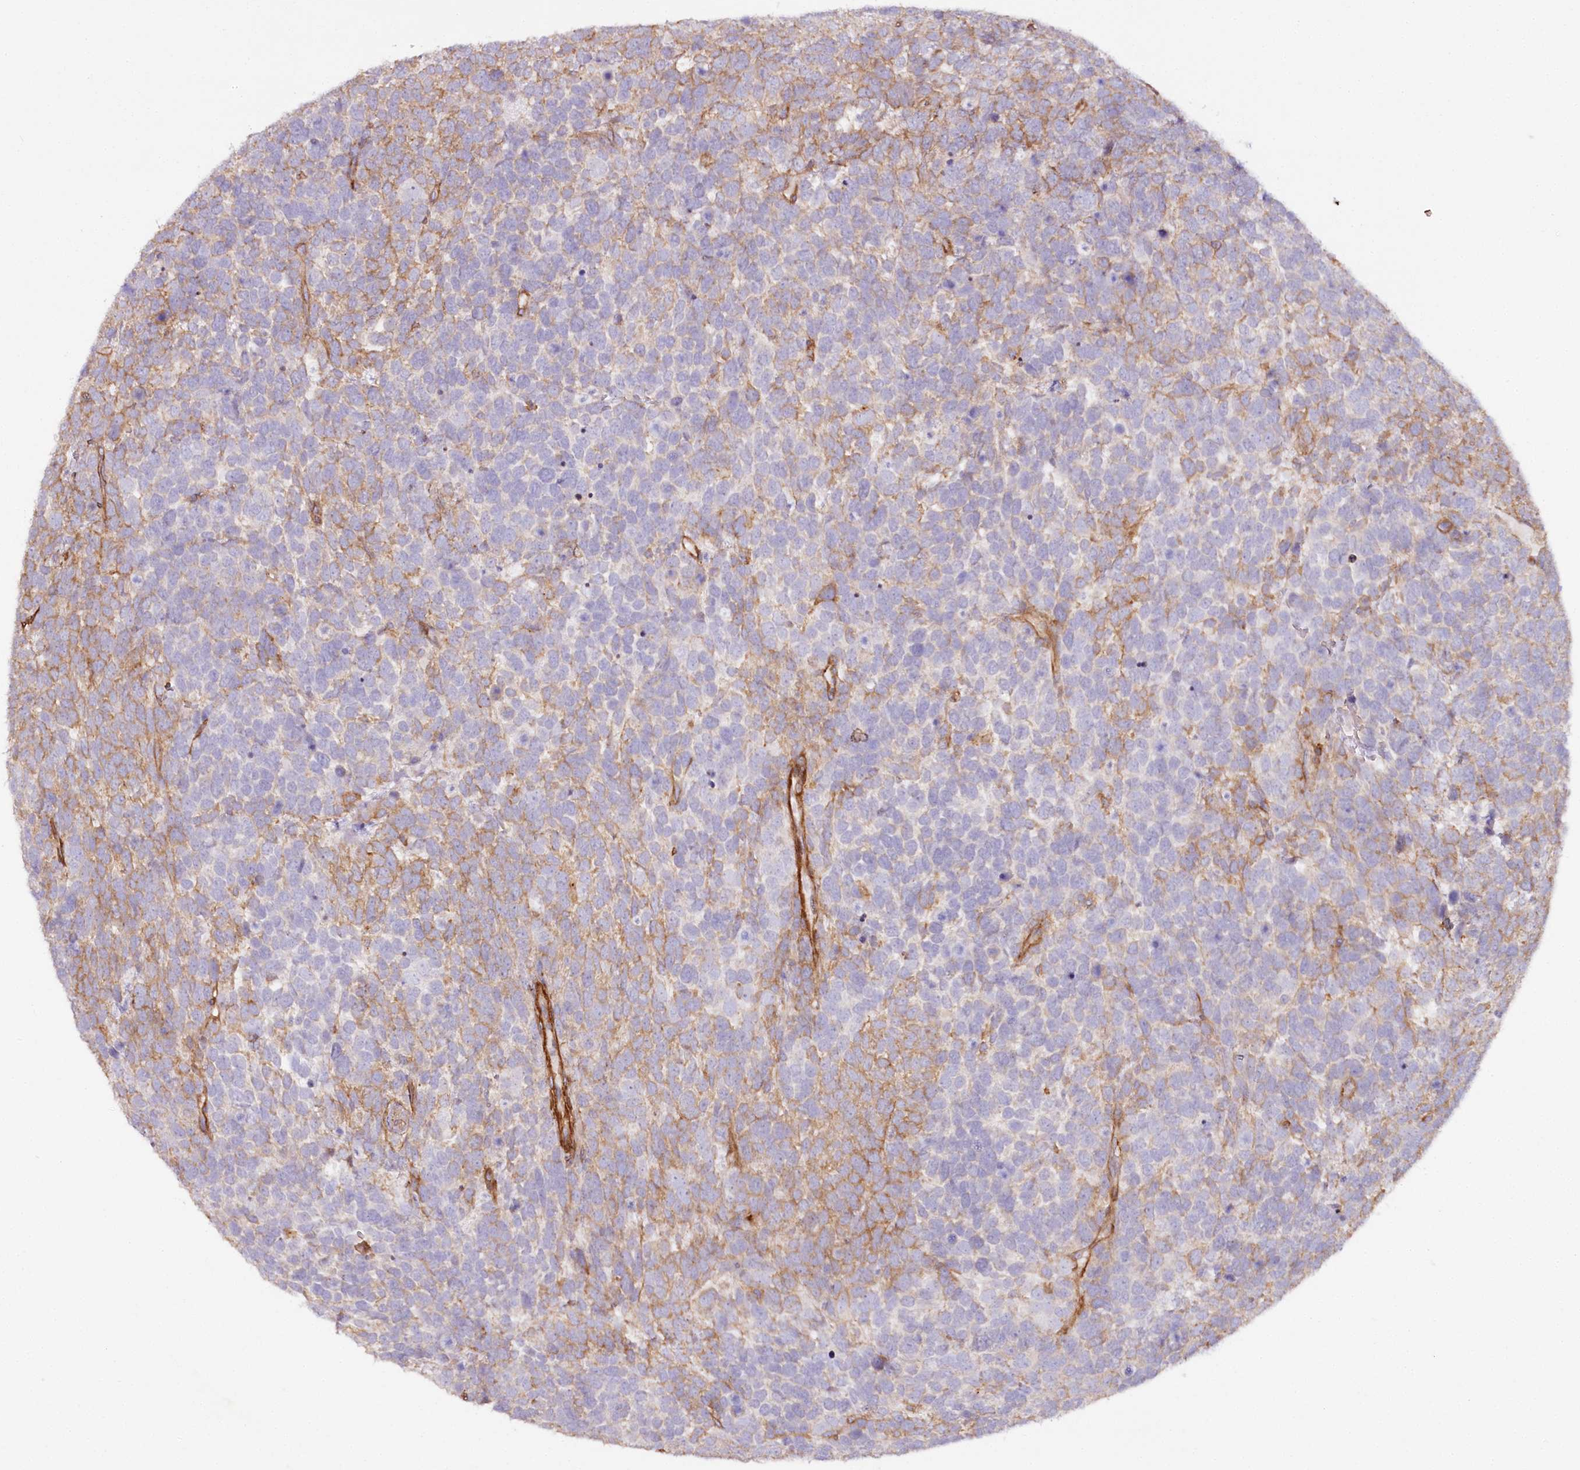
{"staining": {"intensity": "moderate", "quantity": "<25%", "location": "cytoplasmic/membranous"}, "tissue": "urothelial cancer", "cell_type": "Tumor cells", "image_type": "cancer", "snomed": [{"axis": "morphology", "description": "Urothelial carcinoma, High grade"}, {"axis": "topography", "description": "Urinary bladder"}], "caption": "Urothelial carcinoma (high-grade) stained for a protein (brown) exhibits moderate cytoplasmic/membranous positive positivity in about <25% of tumor cells.", "gene": "SYNPO2", "patient": {"sex": "female", "age": 82}}